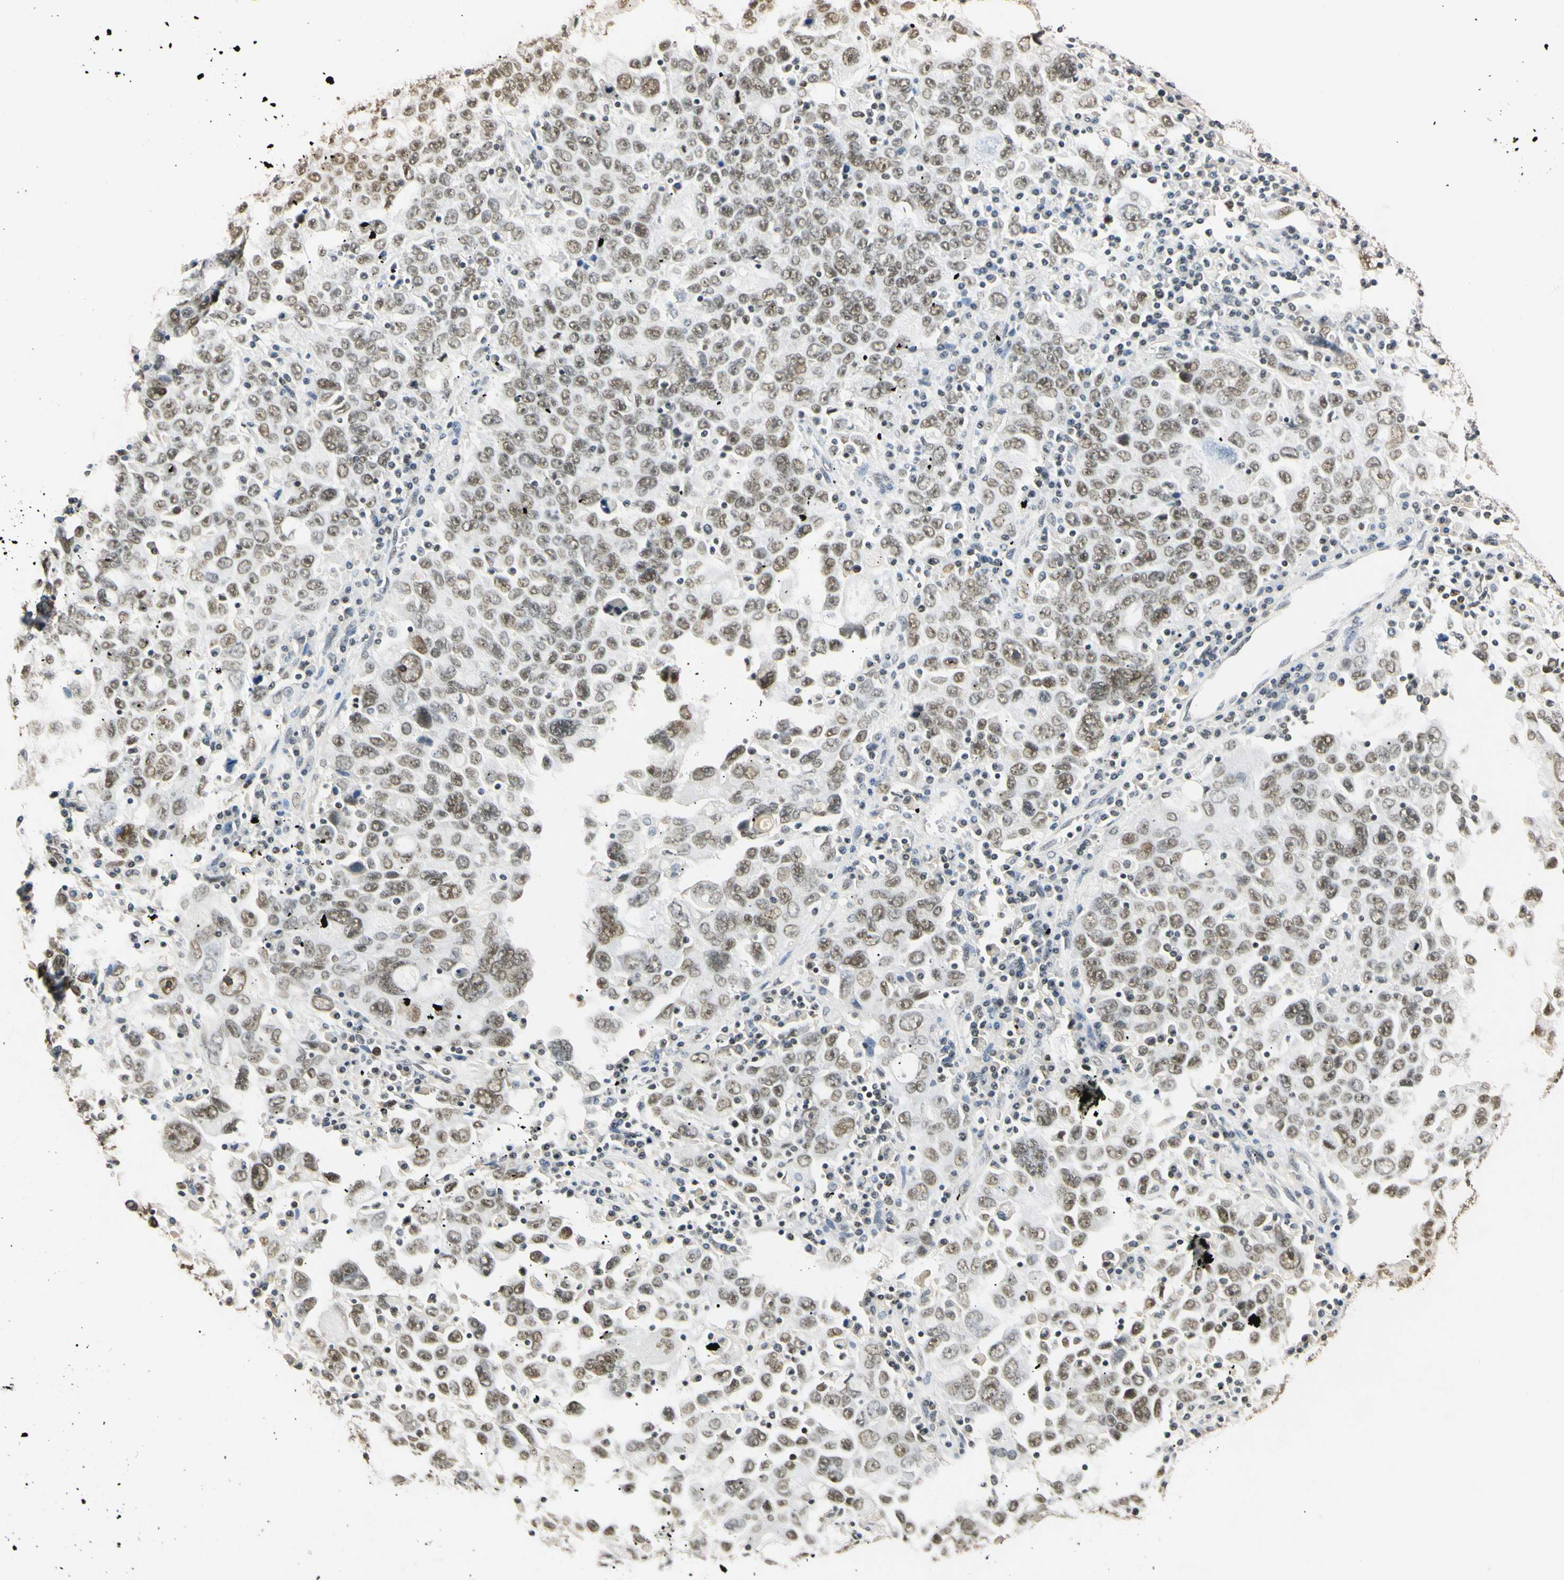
{"staining": {"intensity": "moderate", "quantity": ">75%", "location": "nuclear"}, "tissue": "ovarian cancer", "cell_type": "Tumor cells", "image_type": "cancer", "snomed": [{"axis": "morphology", "description": "Carcinoma, endometroid"}, {"axis": "topography", "description": "Ovary"}], "caption": "Ovarian cancer (endometroid carcinoma) stained for a protein exhibits moderate nuclear positivity in tumor cells.", "gene": "SMARCA5", "patient": {"sex": "female", "age": 62}}